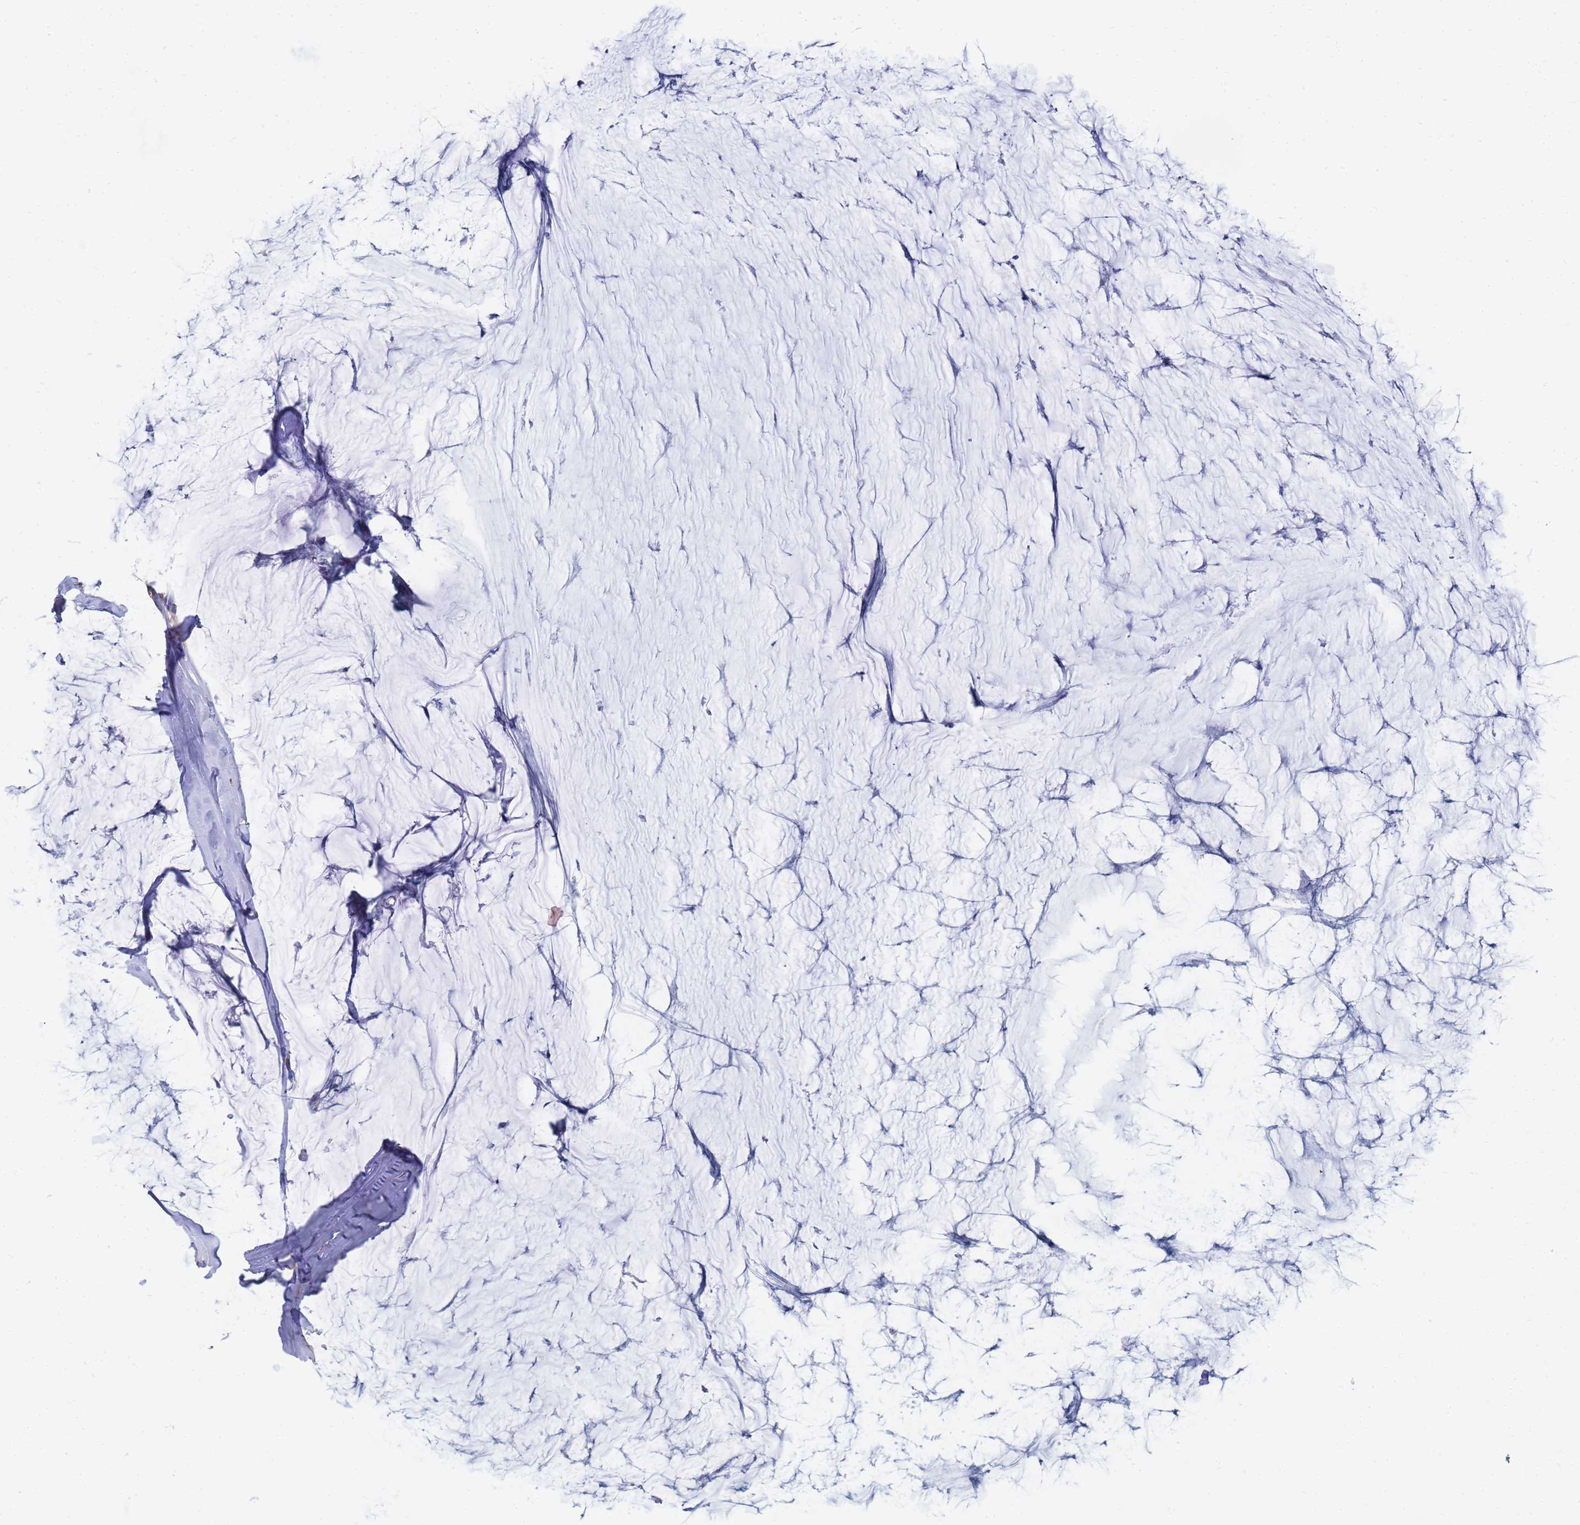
{"staining": {"intensity": "negative", "quantity": "none", "location": "none"}, "tissue": "ovarian cancer", "cell_type": "Tumor cells", "image_type": "cancer", "snomed": [{"axis": "morphology", "description": "Cystadenocarcinoma, mucinous, NOS"}, {"axis": "topography", "description": "Ovary"}], "caption": "High power microscopy histopathology image of an immunohistochemistry (IHC) photomicrograph of ovarian mucinous cystadenocarcinoma, revealing no significant staining in tumor cells.", "gene": "TUBB1", "patient": {"sex": "female", "age": 39}}